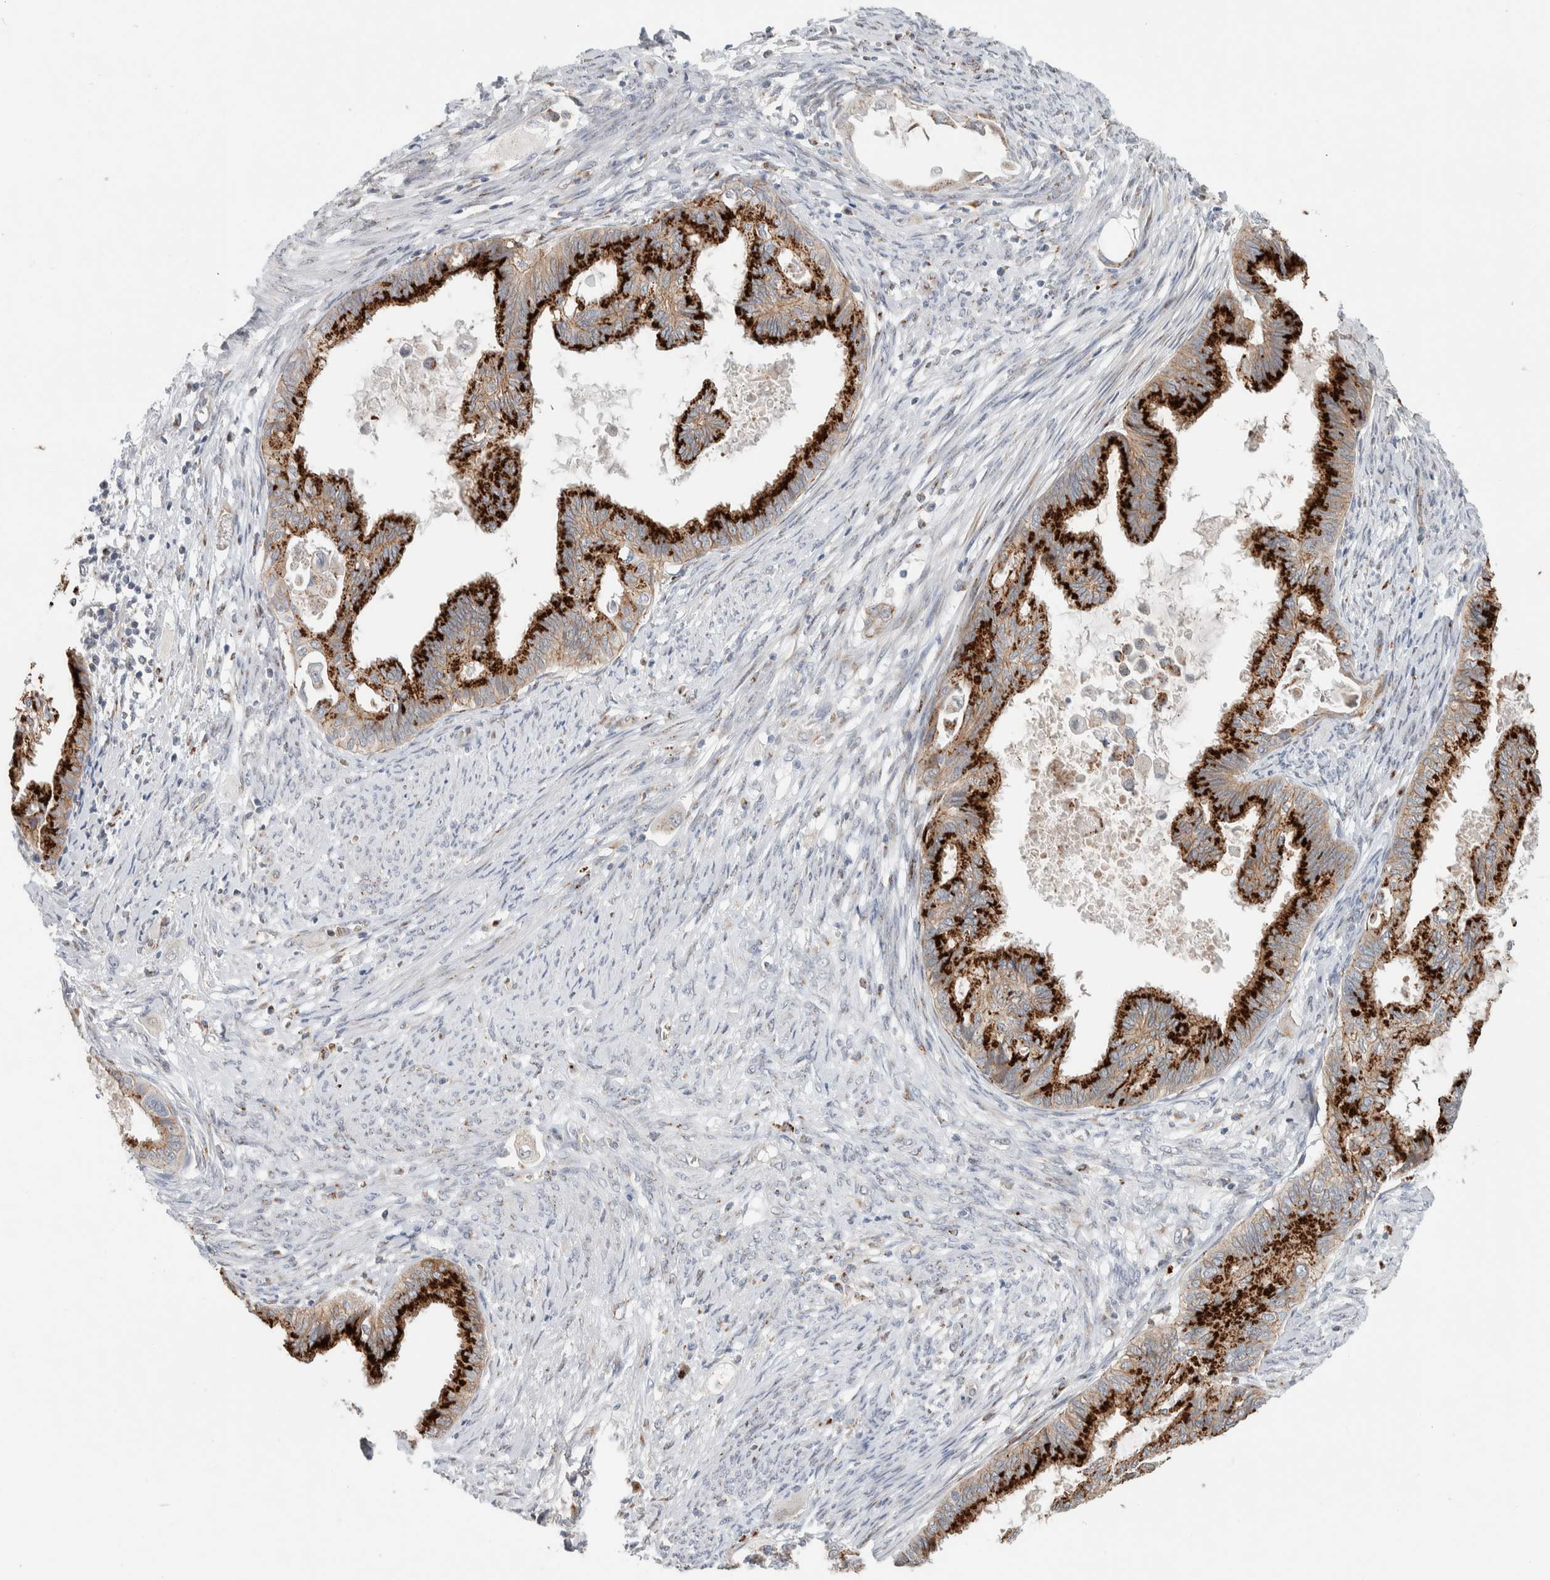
{"staining": {"intensity": "strong", "quantity": "25%-75%", "location": "cytoplasmic/membranous"}, "tissue": "cervical cancer", "cell_type": "Tumor cells", "image_type": "cancer", "snomed": [{"axis": "morphology", "description": "Normal tissue, NOS"}, {"axis": "morphology", "description": "Adenocarcinoma, NOS"}, {"axis": "topography", "description": "Cervix"}, {"axis": "topography", "description": "Endometrium"}], "caption": "There is high levels of strong cytoplasmic/membranous positivity in tumor cells of cervical cancer, as demonstrated by immunohistochemical staining (brown color).", "gene": "SLC38A10", "patient": {"sex": "female", "age": 86}}